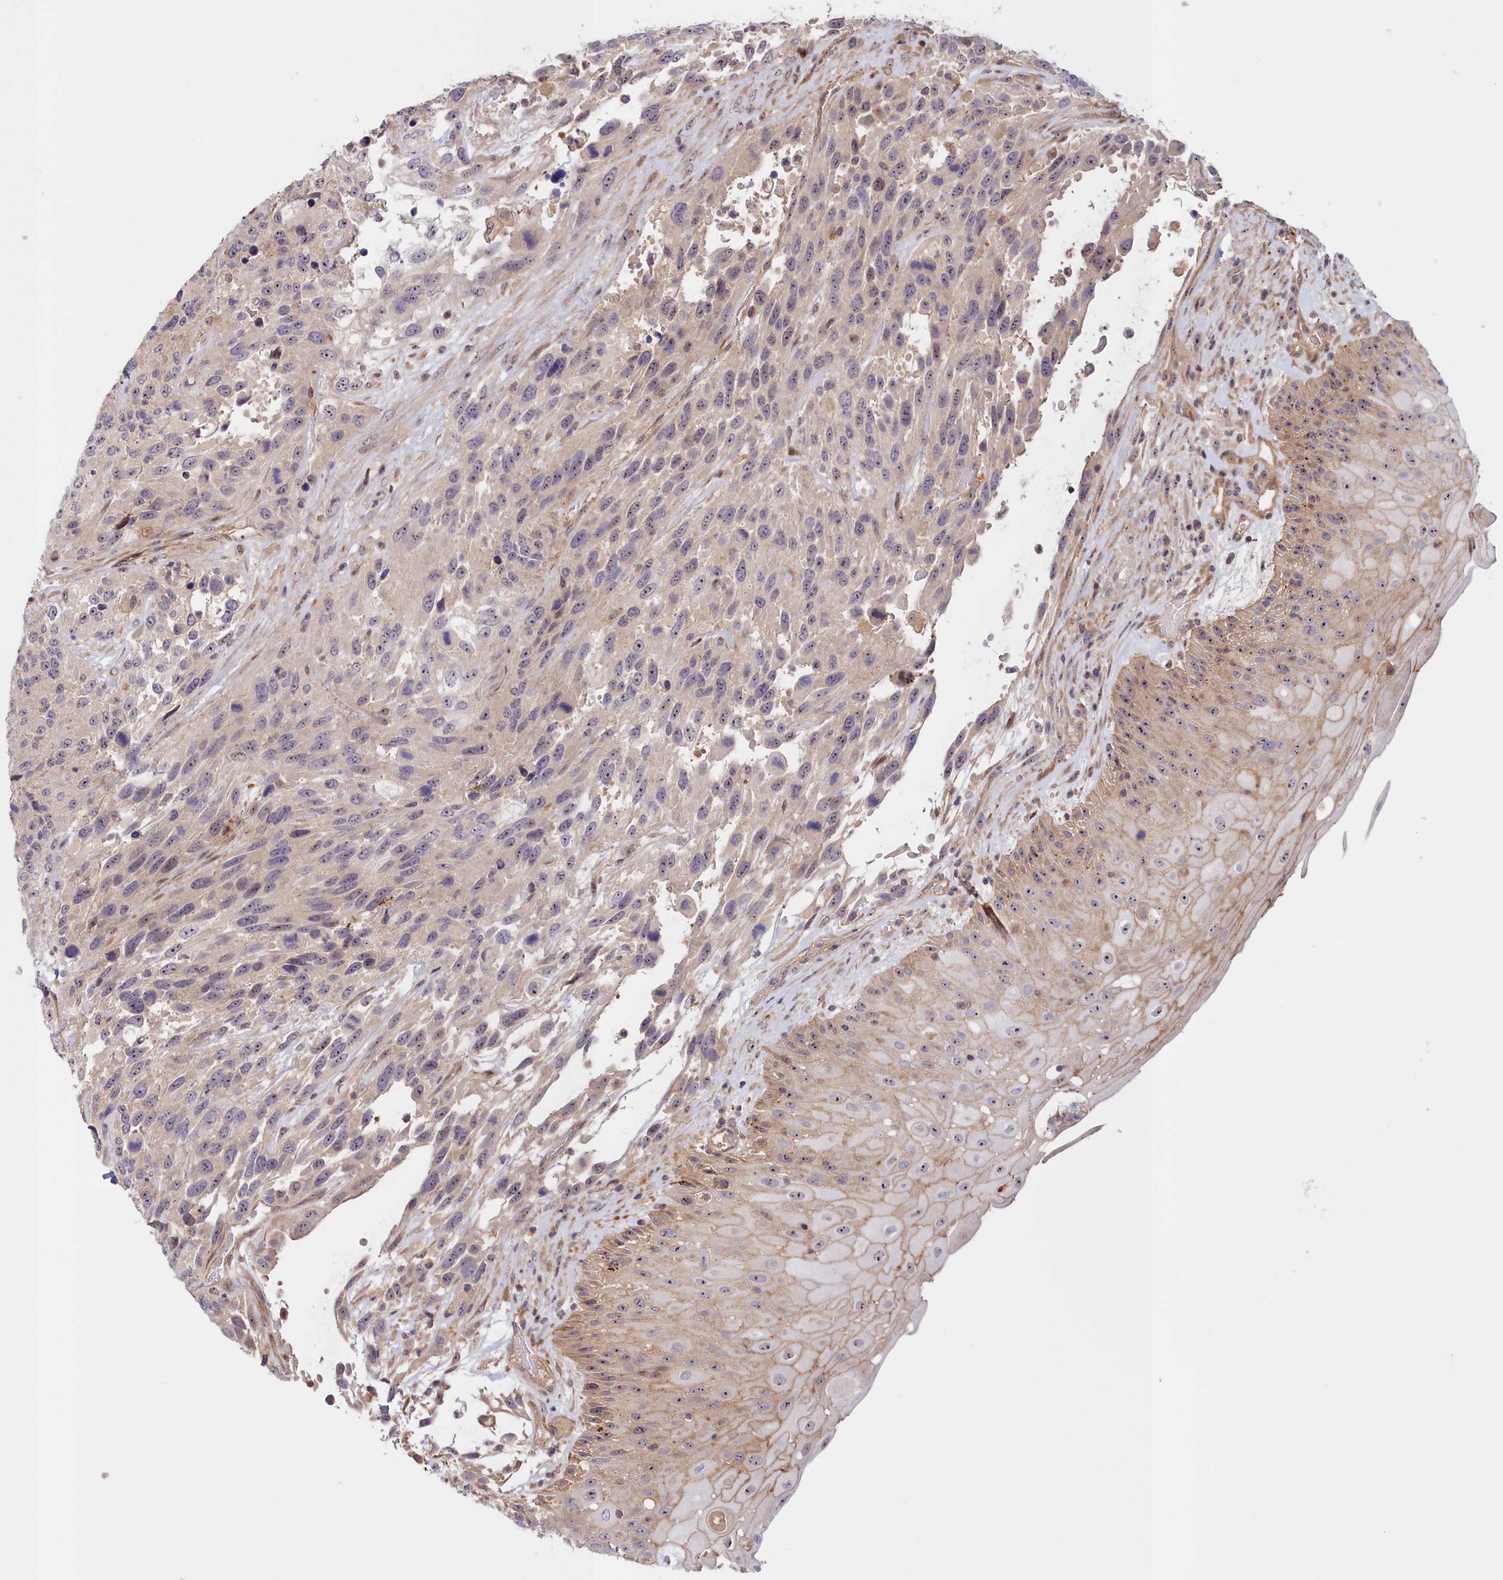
{"staining": {"intensity": "moderate", "quantity": ">75%", "location": "nuclear"}, "tissue": "urothelial cancer", "cell_type": "Tumor cells", "image_type": "cancer", "snomed": [{"axis": "morphology", "description": "Urothelial carcinoma, High grade"}, {"axis": "topography", "description": "Urinary bladder"}], "caption": "A high-resolution photomicrograph shows IHC staining of high-grade urothelial carcinoma, which displays moderate nuclear staining in about >75% of tumor cells.", "gene": "NEURL4", "patient": {"sex": "female", "age": 70}}